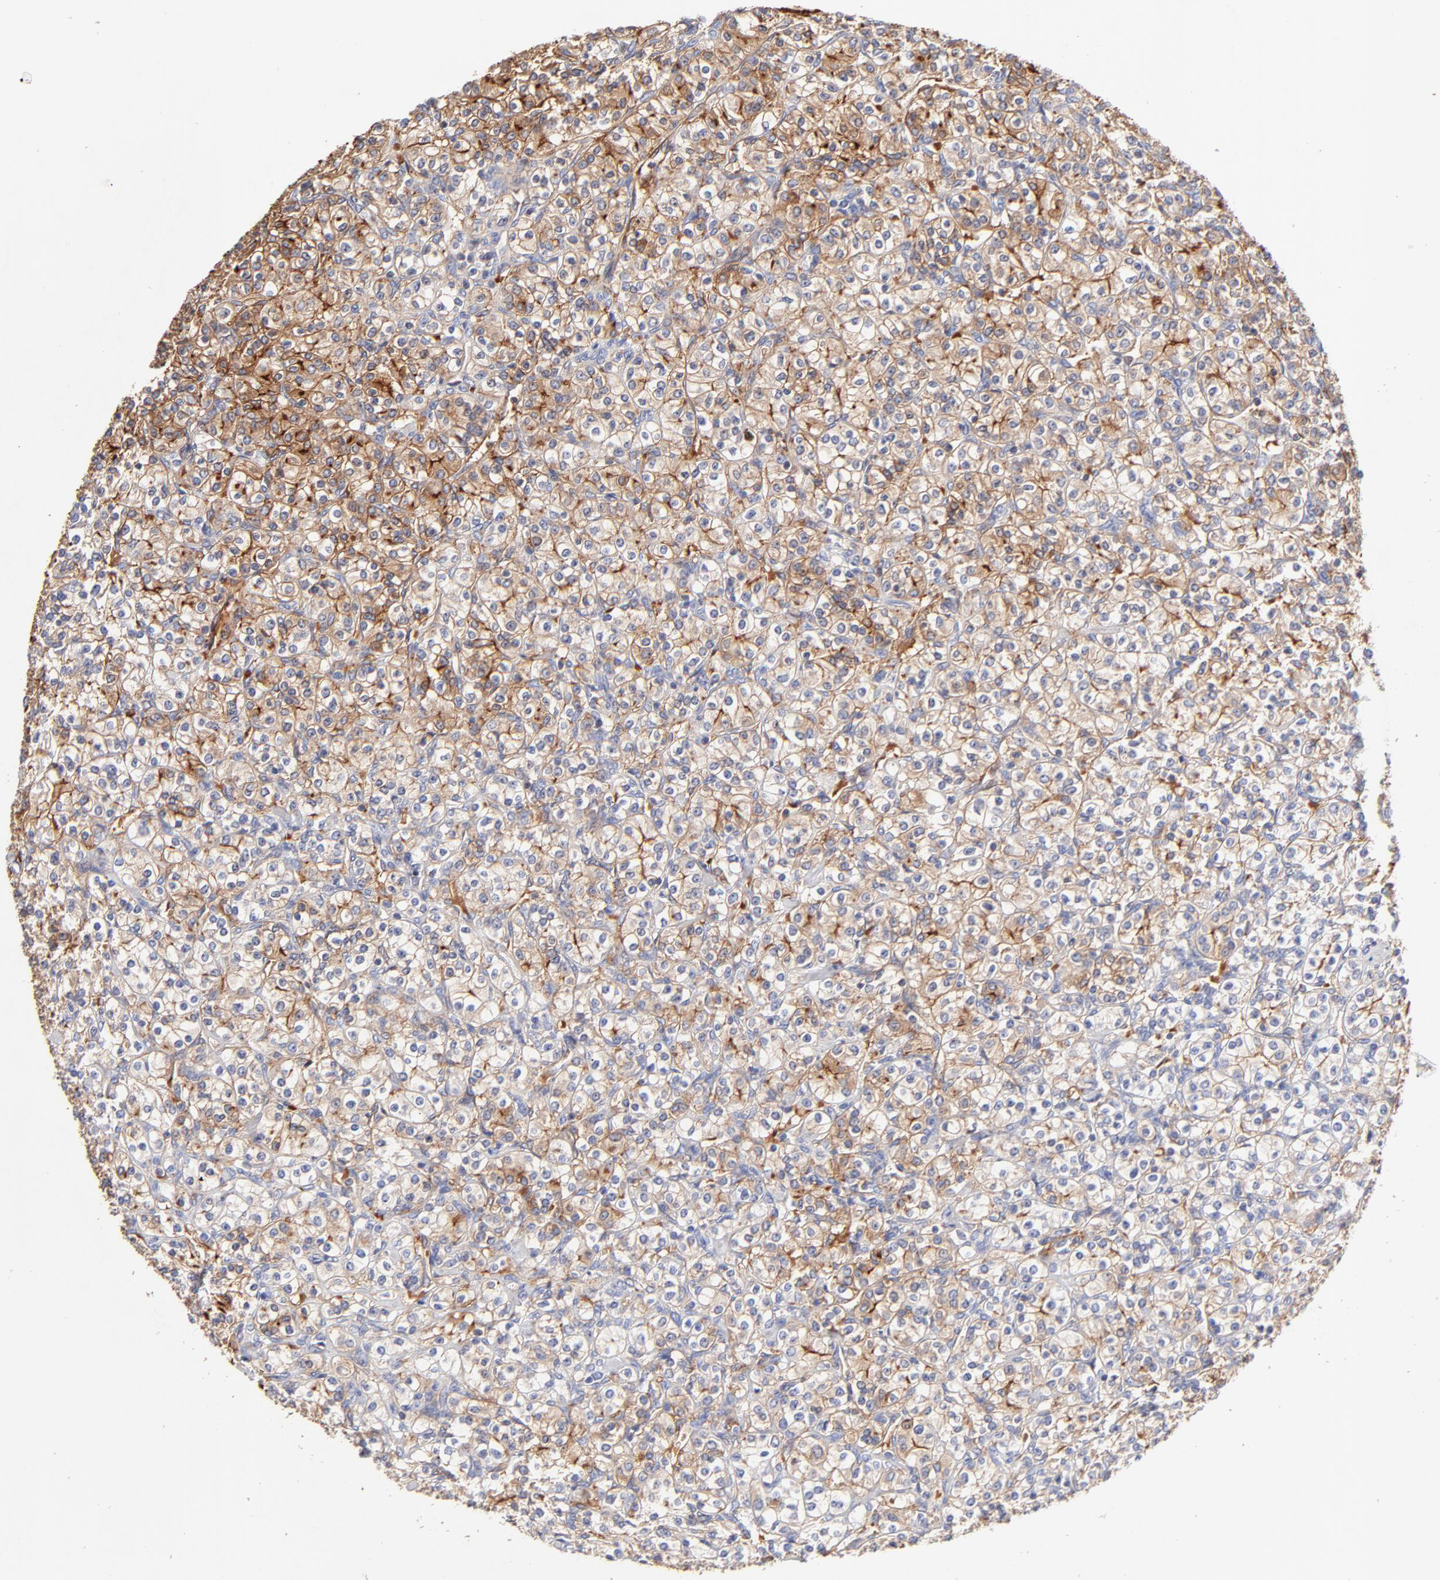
{"staining": {"intensity": "moderate", "quantity": "25%-75%", "location": "cytoplasmic/membranous"}, "tissue": "renal cancer", "cell_type": "Tumor cells", "image_type": "cancer", "snomed": [{"axis": "morphology", "description": "Adenocarcinoma, NOS"}, {"axis": "topography", "description": "Kidney"}], "caption": "Protein analysis of renal cancer (adenocarcinoma) tissue exhibits moderate cytoplasmic/membranous expression in approximately 25%-75% of tumor cells.", "gene": "CD2AP", "patient": {"sex": "male", "age": 77}}